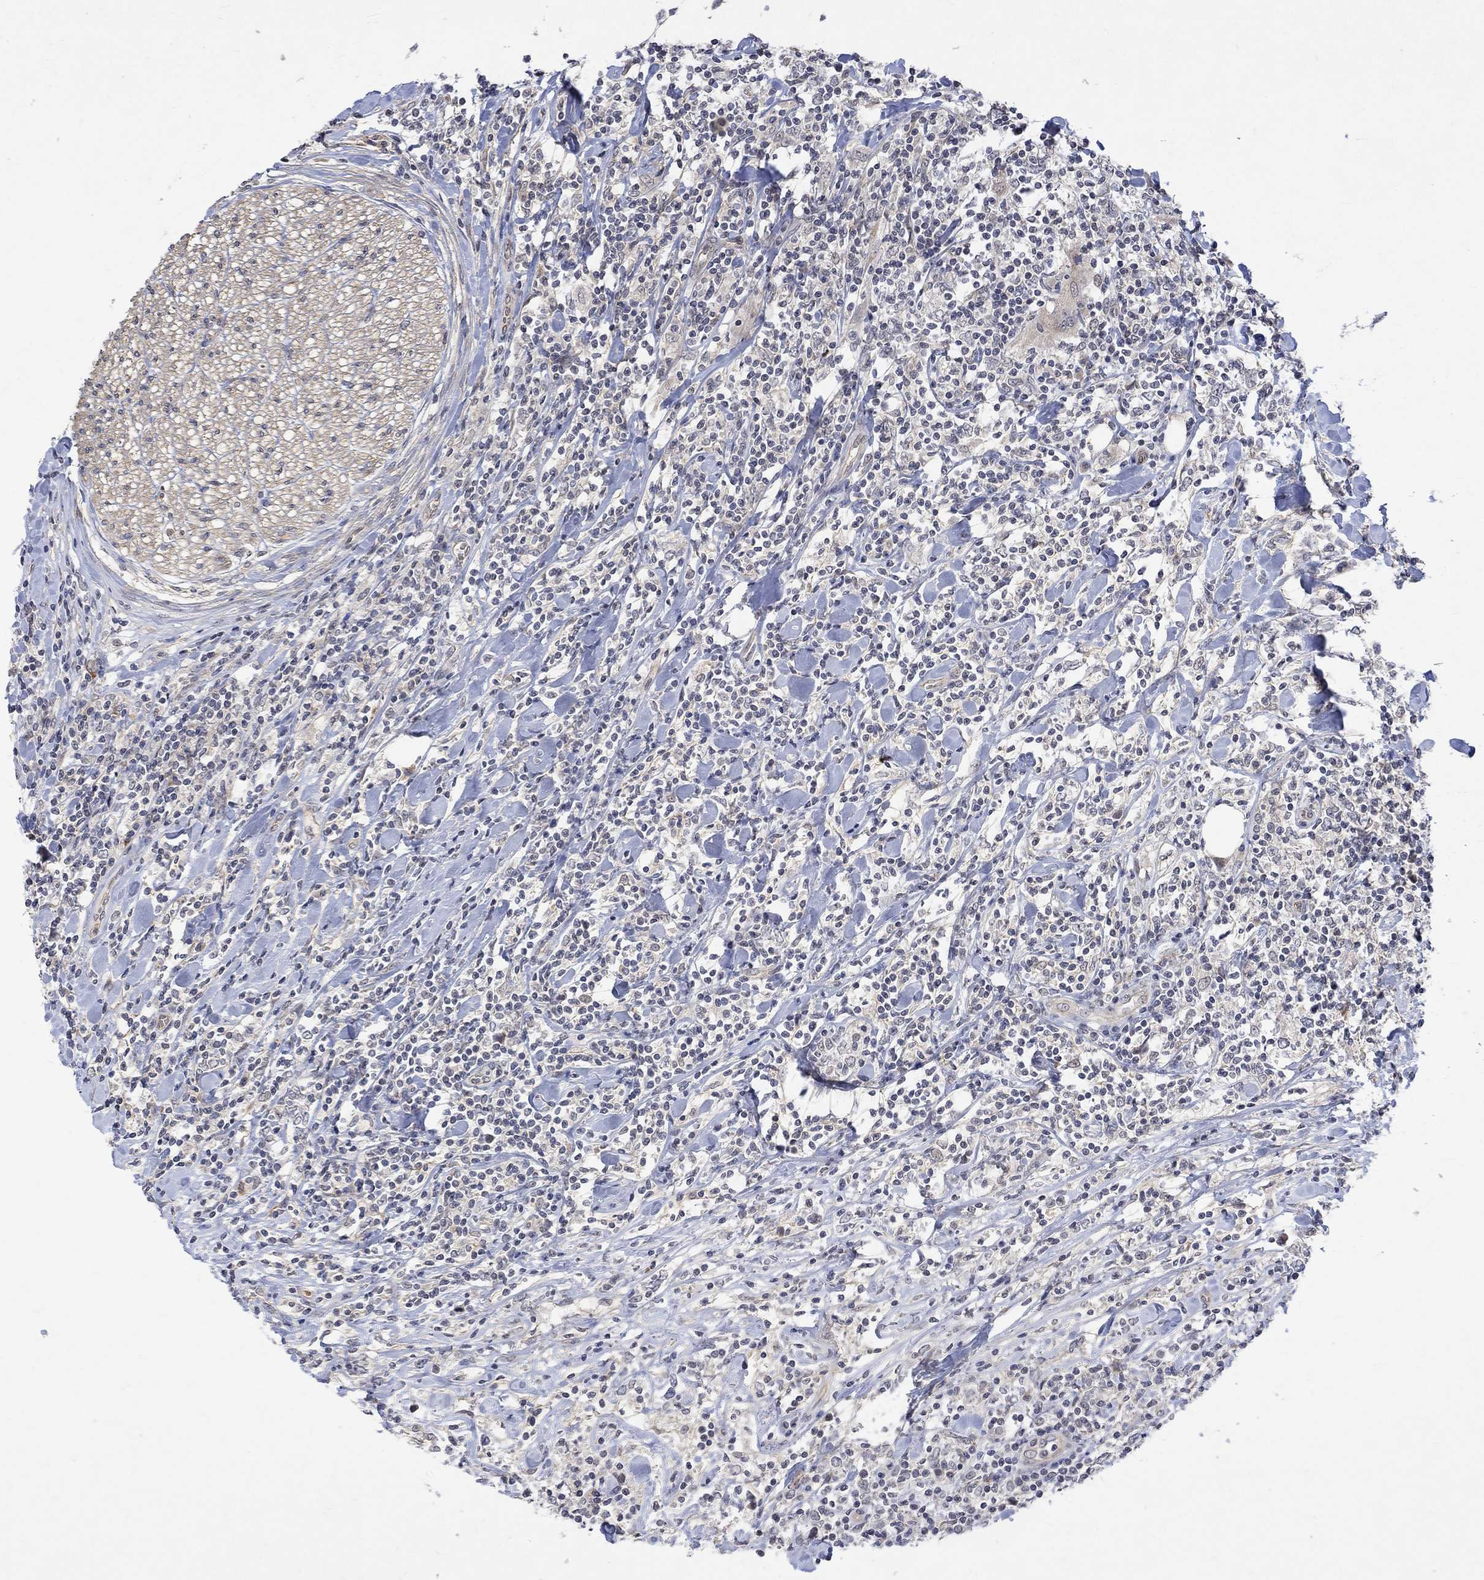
{"staining": {"intensity": "negative", "quantity": "none", "location": "none"}, "tissue": "lymphoma", "cell_type": "Tumor cells", "image_type": "cancer", "snomed": [{"axis": "morphology", "description": "Malignant lymphoma, non-Hodgkin's type, High grade"}, {"axis": "topography", "description": "Lymph node"}], "caption": "The histopathology image exhibits no significant staining in tumor cells of malignant lymphoma, non-Hodgkin's type (high-grade).", "gene": "GRIN2D", "patient": {"sex": "female", "age": 84}}